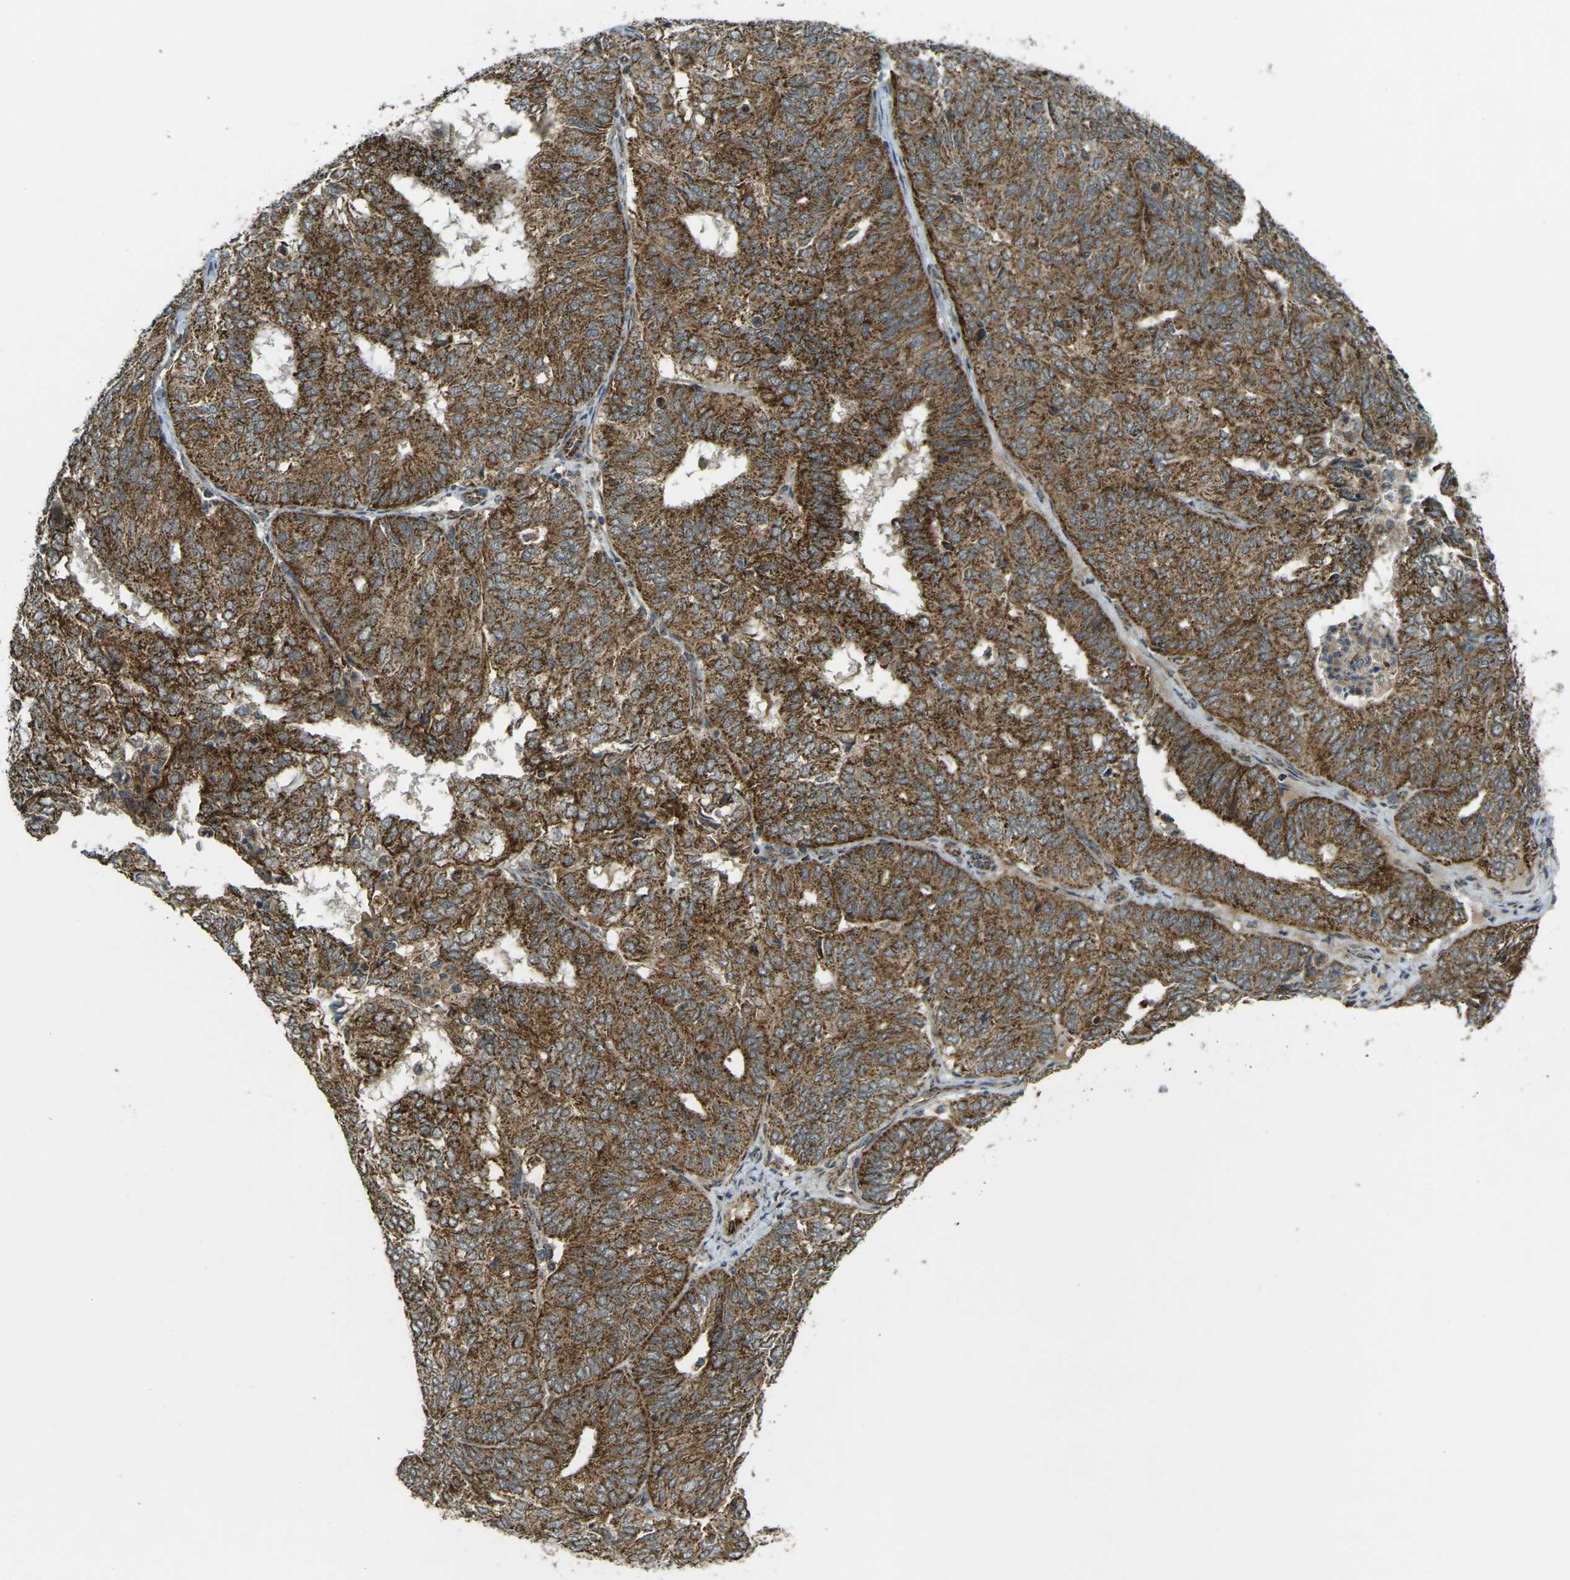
{"staining": {"intensity": "strong", "quantity": ">75%", "location": "cytoplasmic/membranous"}, "tissue": "endometrial cancer", "cell_type": "Tumor cells", "image_type": "cancer", "snomed": [{"axis": "morphology", "description": "Adenocarcinoma, NOS"}, {"axis": "topography", "description": "Uterus"}], "caption": "A photomicrograph showing strong cytoplasmic/membranous staining in about >75% of tumor cells in endometrial adenocarcinoma, as visualized by brown immunohistochemical staining.", "gene": "IGF1R", "patient": {"sex": "female", "age": 60}}